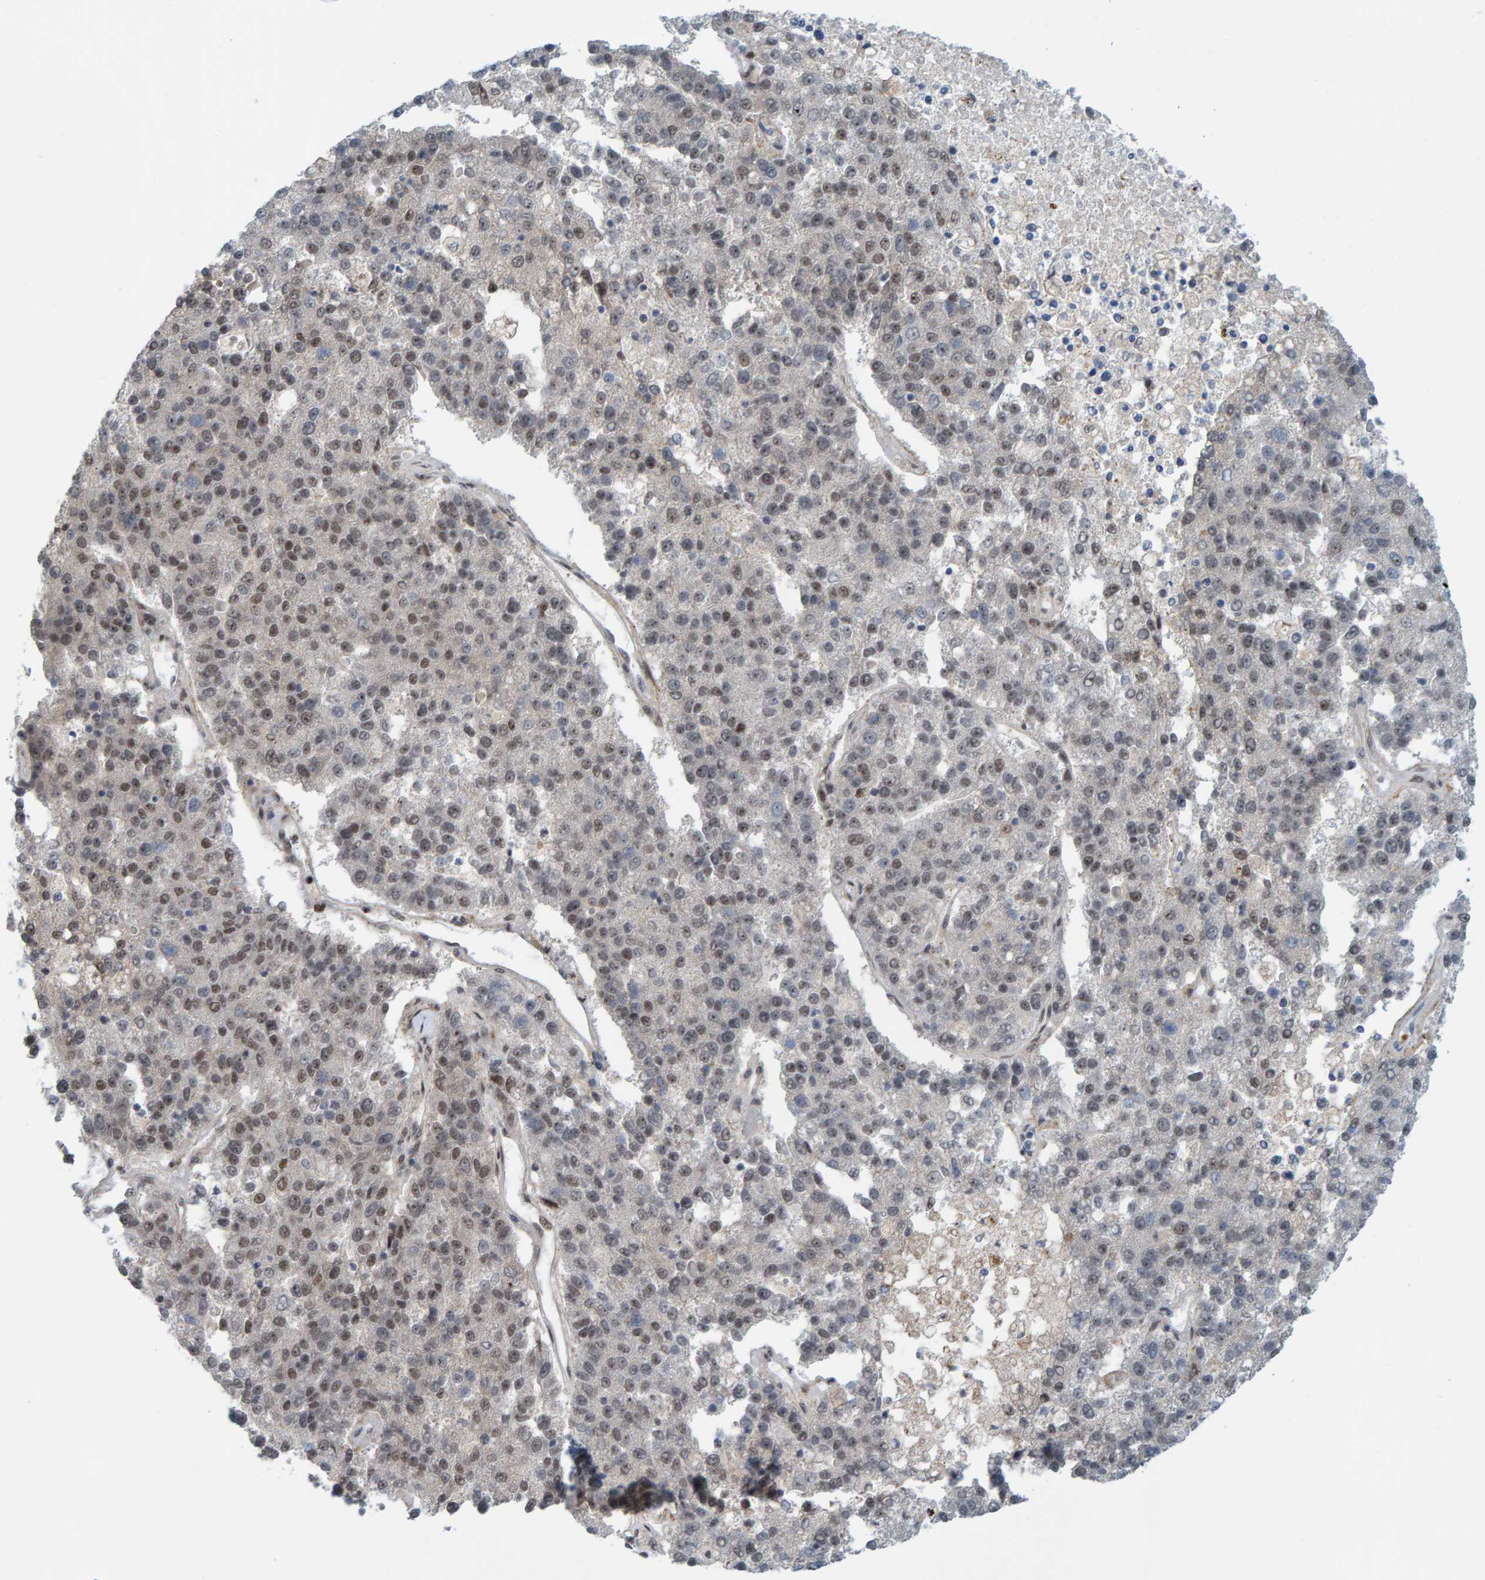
{"staining": {"intensity": "weak", "quantity": "25%-75%", "location": "nuclear"}, "tissue": "pancreatic cancer", "cell_type": "Tumor cells", "image_type": "cancer", "snomed": [{"axis": "morphology", "description": "Adenocarcinoma, NOS"}, {"axis": "topography", "description": "Pancreas"}], "caption": "A low amount of weak nuclear staining is appreciated in approximately 25%-75% of tumor cells in pancreatic cancer (adenocarcinoma) tissue. The staining was performed using DAB to visualize the protein expression in brown, while the nuclei were stained in blue with hematoxylin (Magnification: 20x).", "gene": "ZNF366", "patient": {"sex": "female", "age": 61}}